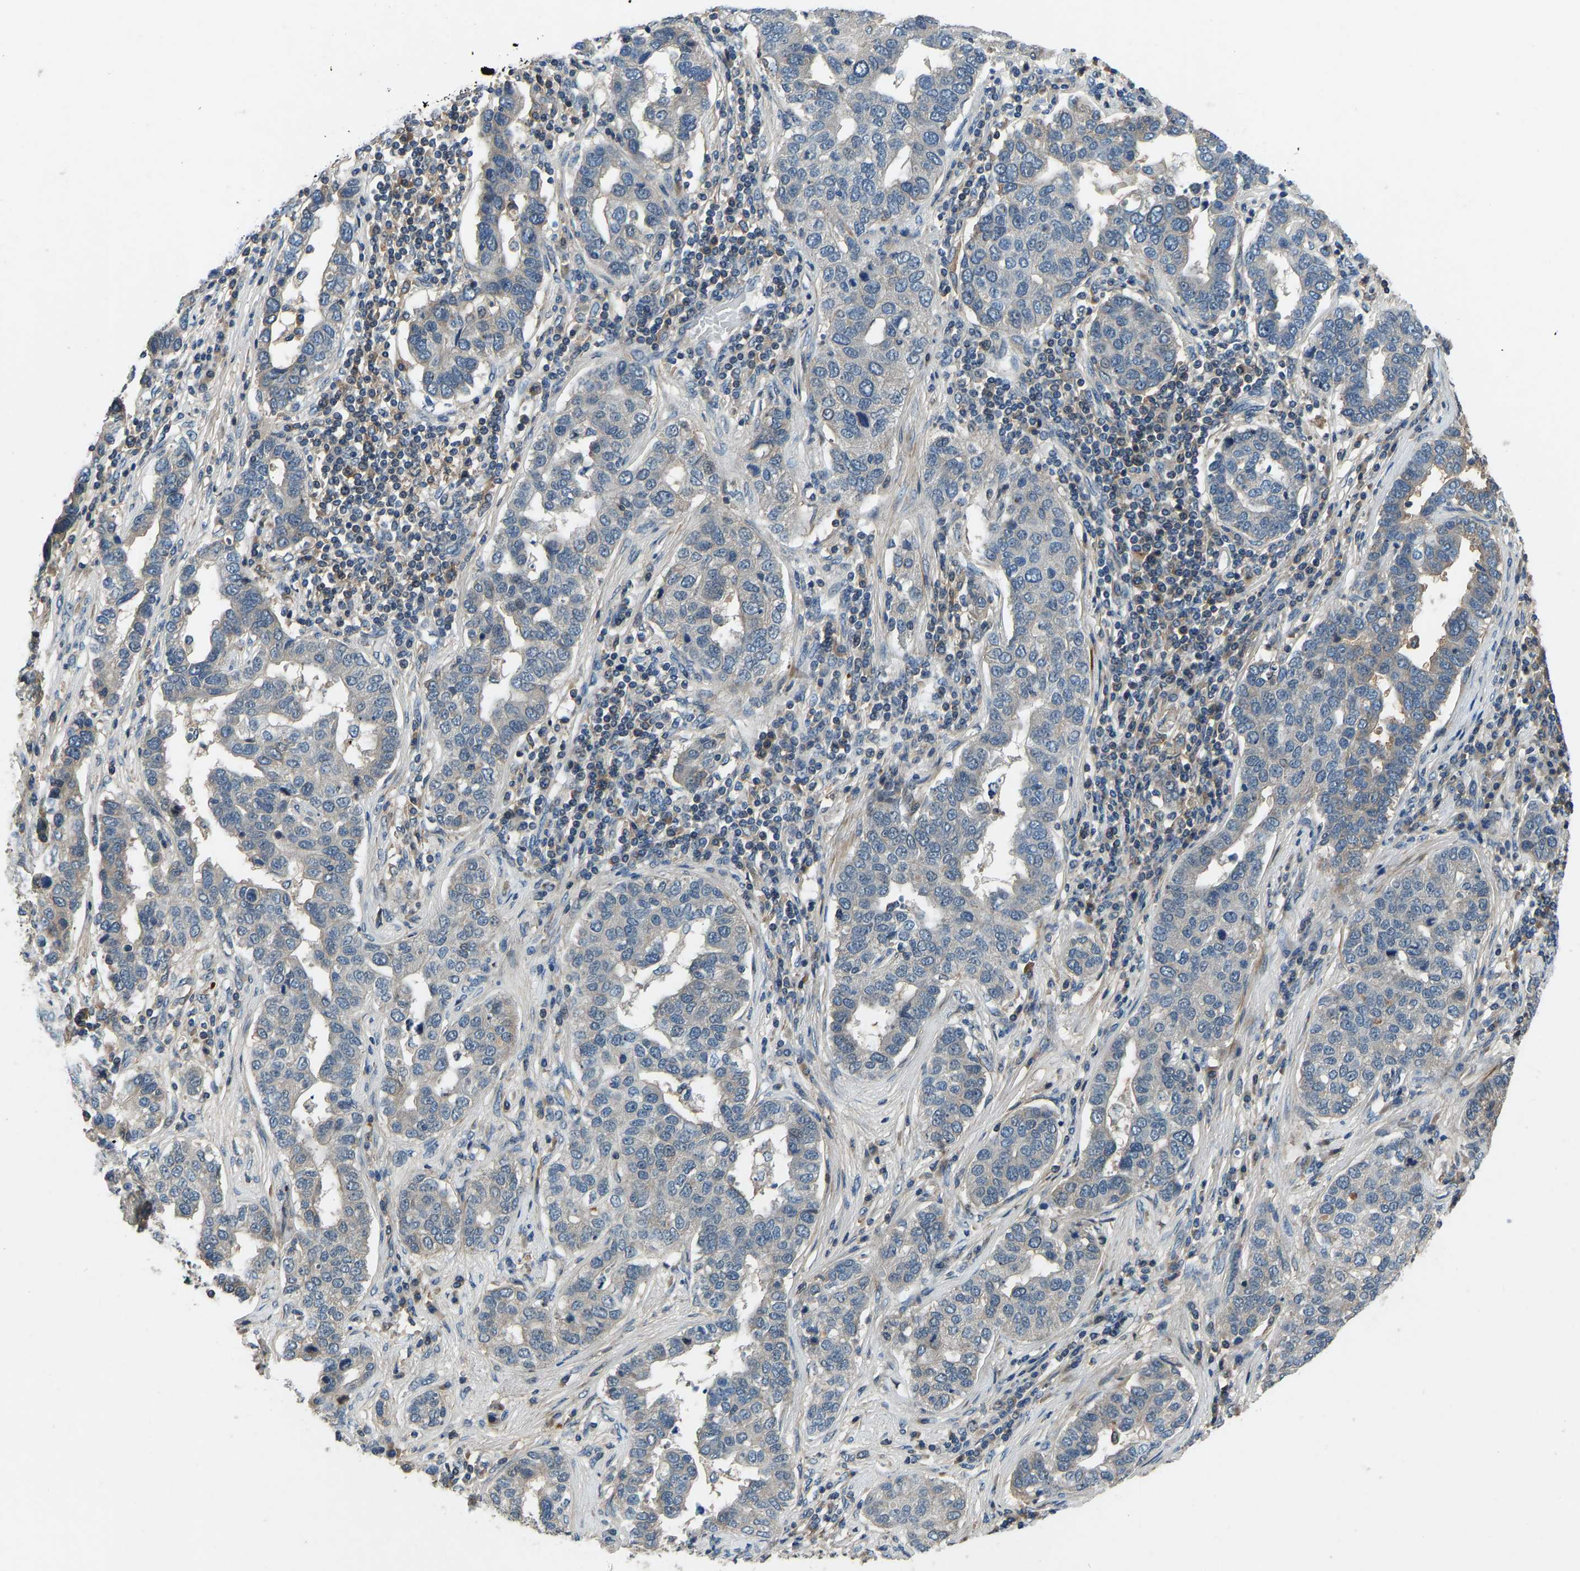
{"staining": {"intensity": "negative", "quantity": "none", "location": "none"}, "tissue": "pancreatic cancer", "cell_type": "Tumor cells", "image_type": "cancer", "snomed": [{"axis": "morphology", "description": "Adenocarcinoma, NOS"}, {"axis": "topography", "description": "Pancreas"}], "caption": "This is an immunohistochemistry image of human pancreatic cancer. There is no positivity in tumor cells.", "gene": "RLIM", "patient": {"sex": "female", "age": 61}}